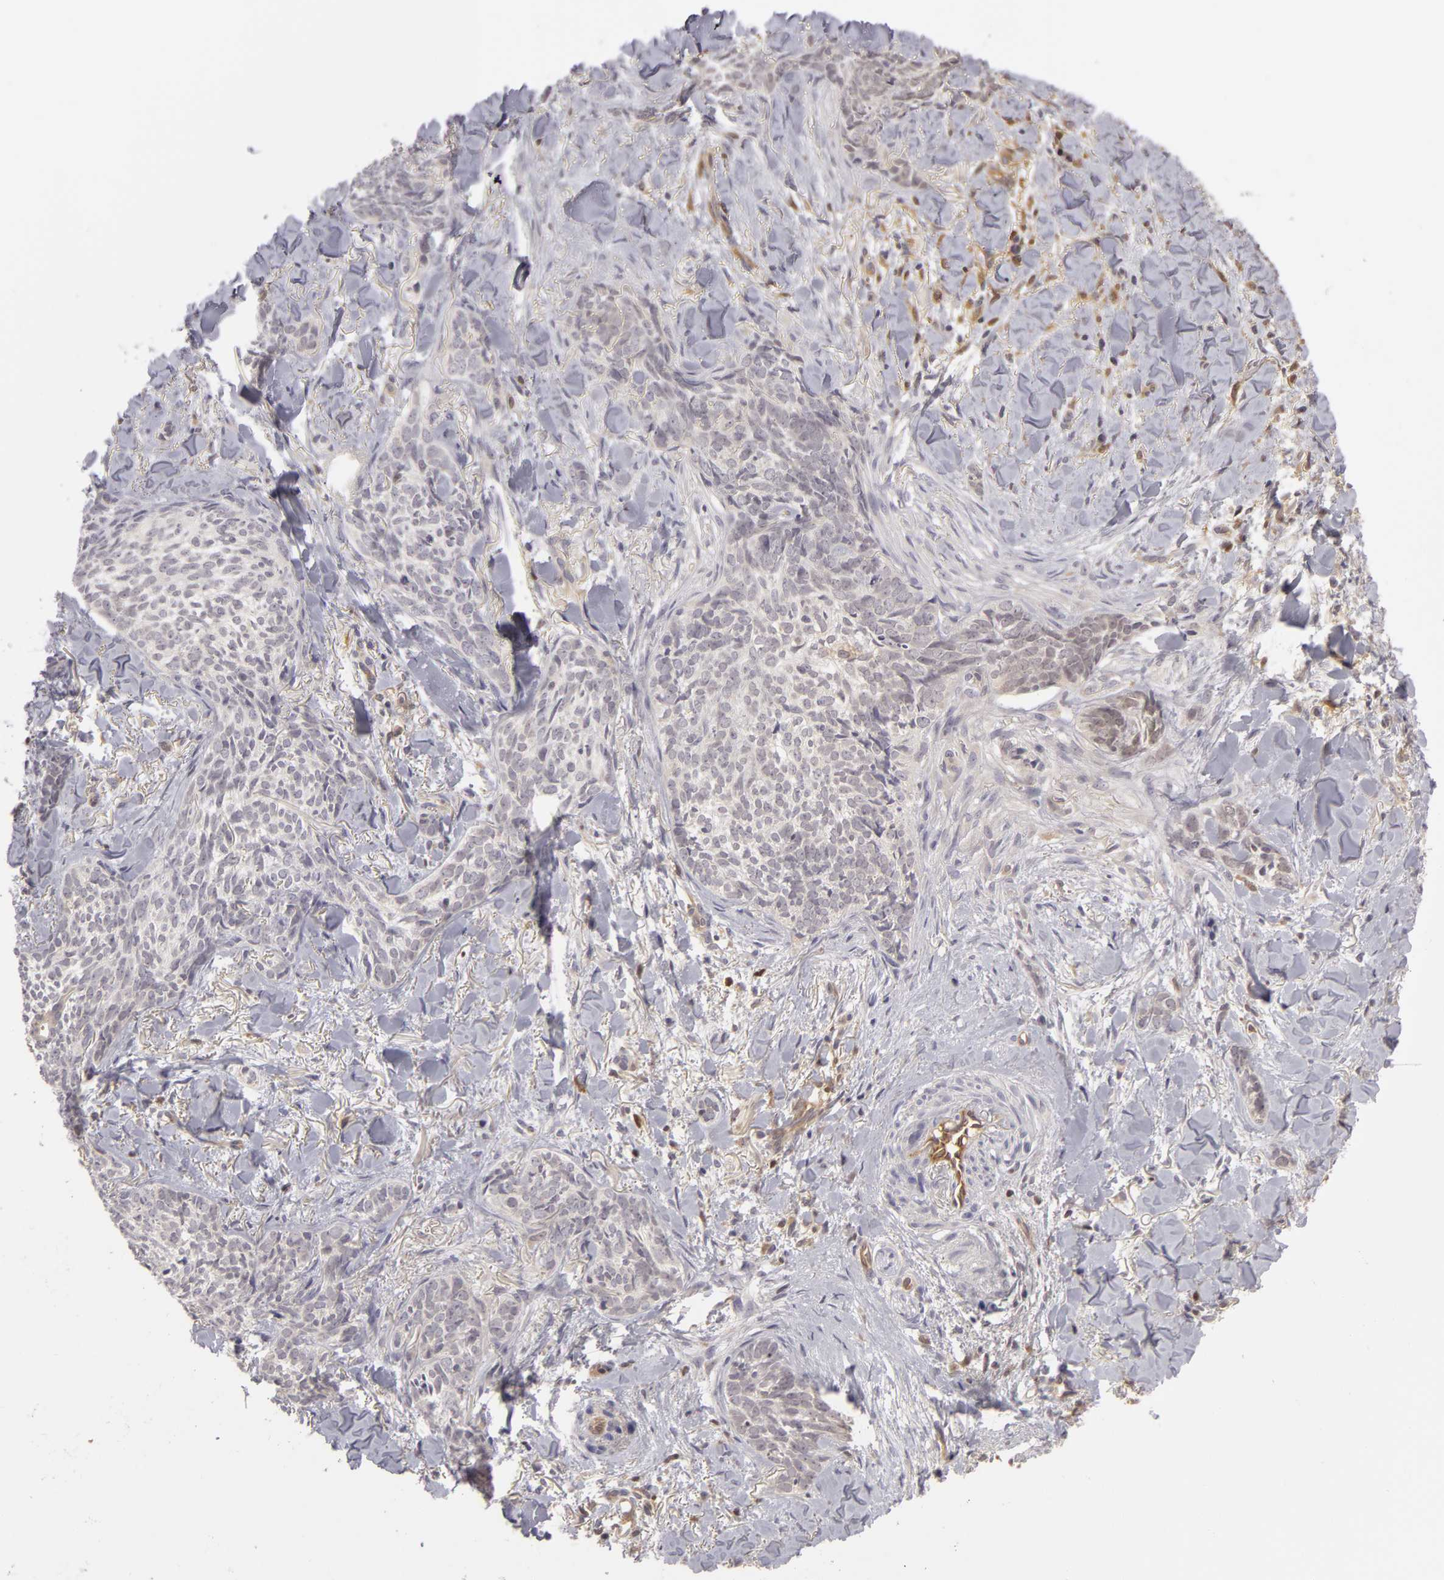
{"staining": {"intensity": "negative", "quantity": "none", "location": "none"}, "tissue": "skin cancer", "cell_type": "Tumor cells", "image_type": "cancer", "snomed": [{"axis": "morphology", "description": "Basal cell carcinoma"}, {"axis": "topography", "description": "Skin"}], "caption": "Immunohistochemistry (IHC) micrograph of human basal cell carcinoma (skin) stained for a protein (brown), which reveals no expression in tumor cells.", "gene": "ZNF229", "patient": {"sex": "female", "age": 81}}